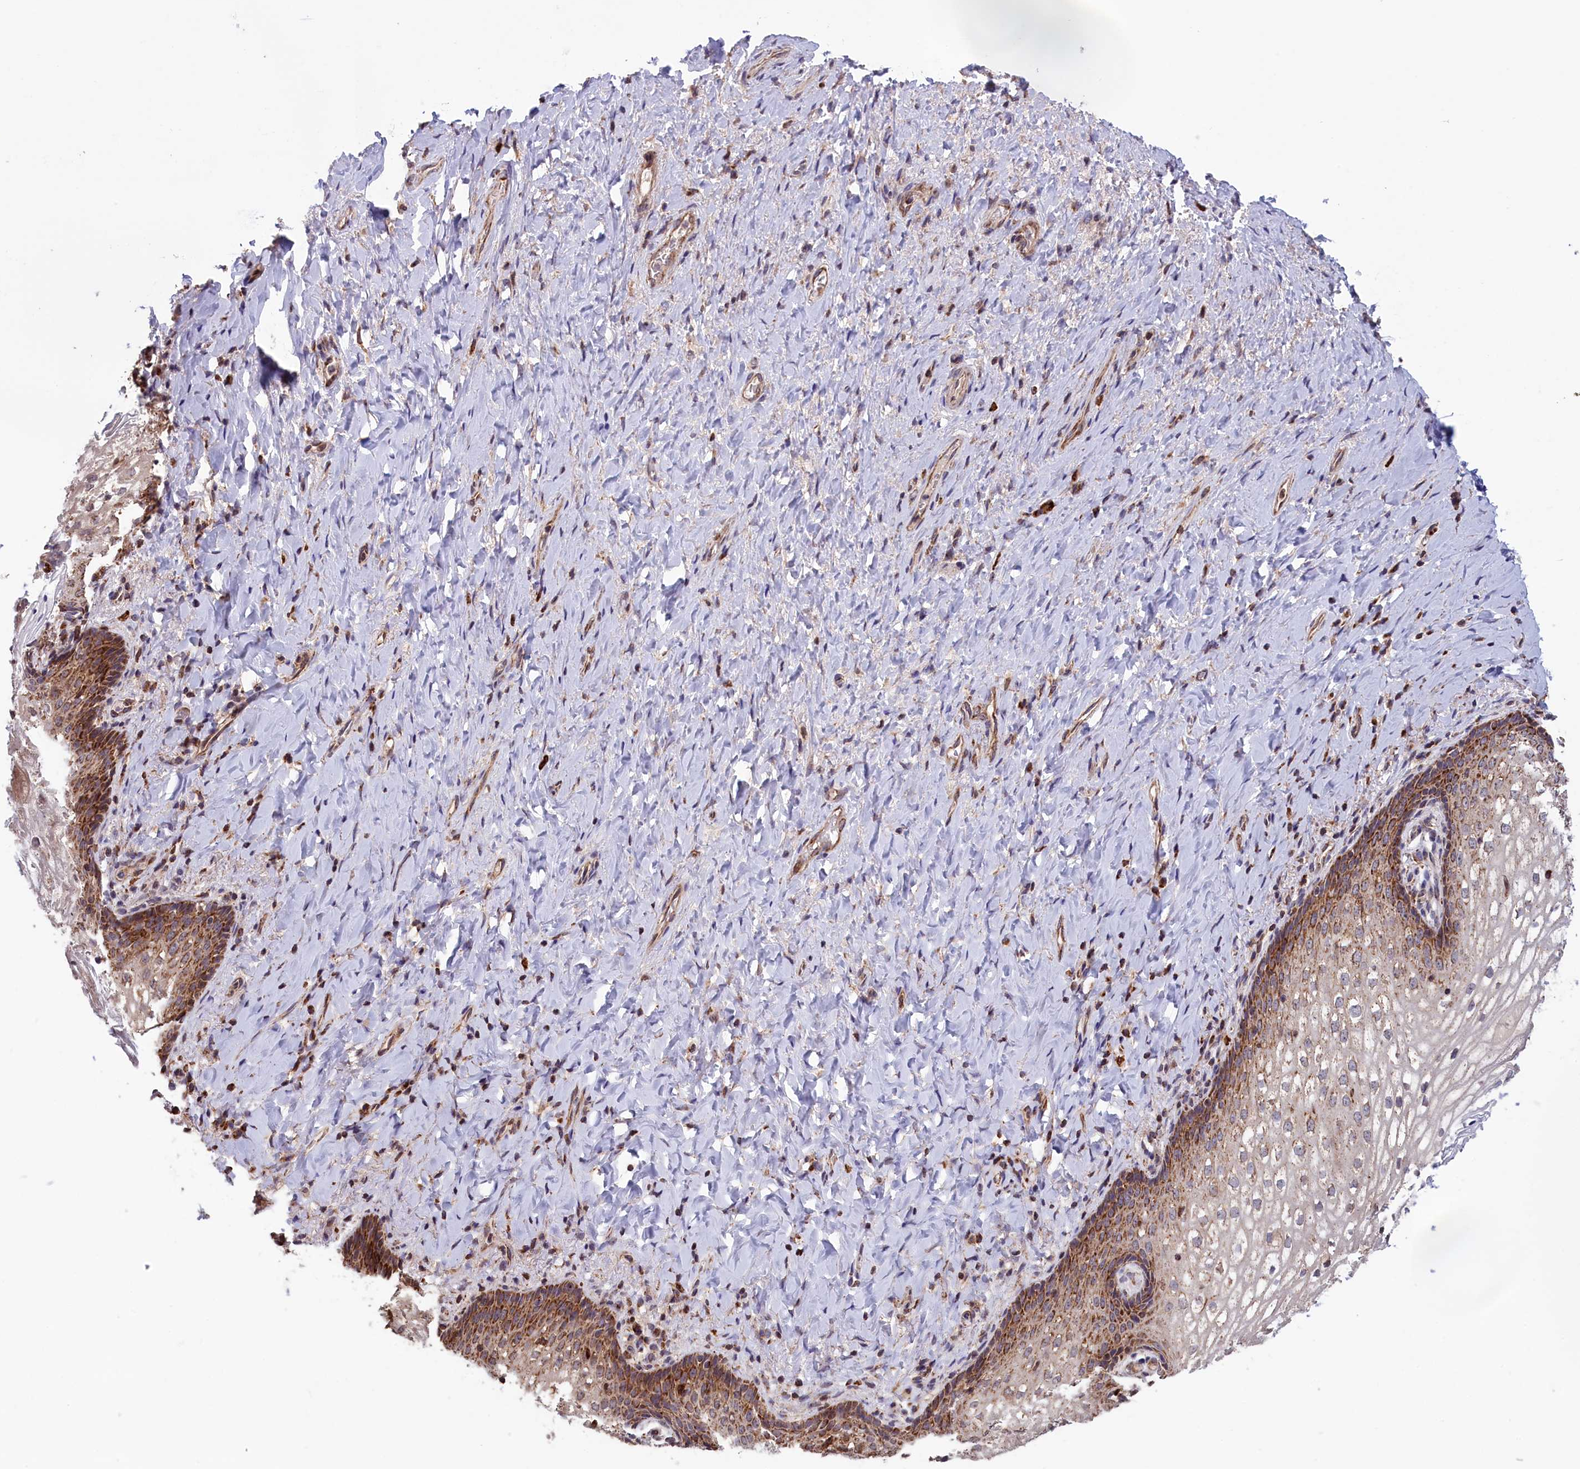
{"staining": {"intensity": "moderate", "quantity": "25%-75%", "location": "cytoplasmic/membranous"}, "tissue": "vagina", "cell_type": "Squamous epithelial cells", "image_type": "normal", "snomed": [{"axis": "morphology", "description": "Normal tissue, NOS"}, {"axis": "topography", "description": "Vagina"}], "caption": "IHC micrograph of normal vagina stained for a protein (brown), which demonstrates medium levels of moderate cytoplasmic/membranous staining in about 25%-75% of squamous epithelial cells.", "gene": "TIMM44", "patient": {"sex": "female", "age": 60}}